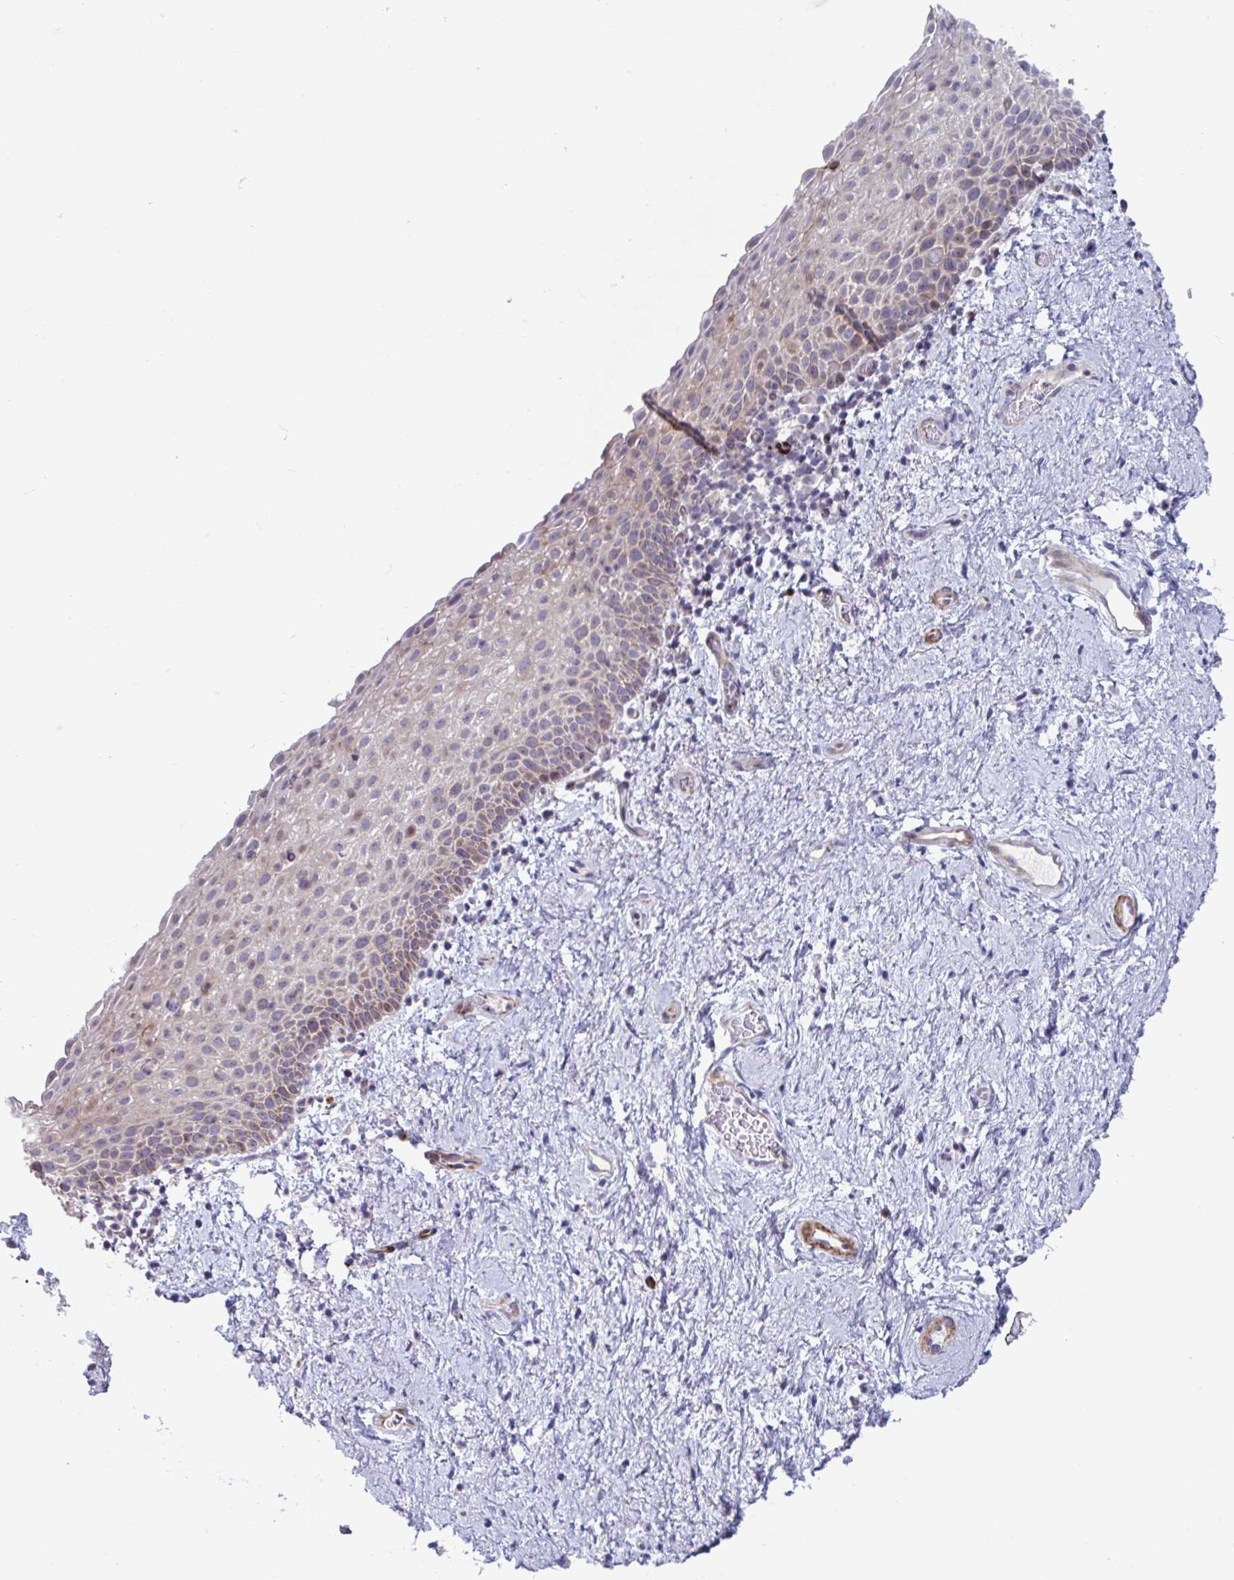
{"staining": {"intensity": "weak", "quantity": "25%-75%", "location": "cytoplasmic/membranous"}, "tissue": "vagina", "cell_type": "Squamous epithelial cells", "image_type": "normal", "snomed": [{"axis": "morphology", "description": "Normal tissue, NOS"}, {"axis": "topography", "description": "Vagina"}], "caption": "Immunohistochemical staining of unremarkable vagina exhibits 25%-75% levels of weak cytoplasmic/membranous protein positivity in approximately 25%-75% of squamous epithelial cells.", "gene": "DUXA", "patient": {"sex": "female", "age": 61}}